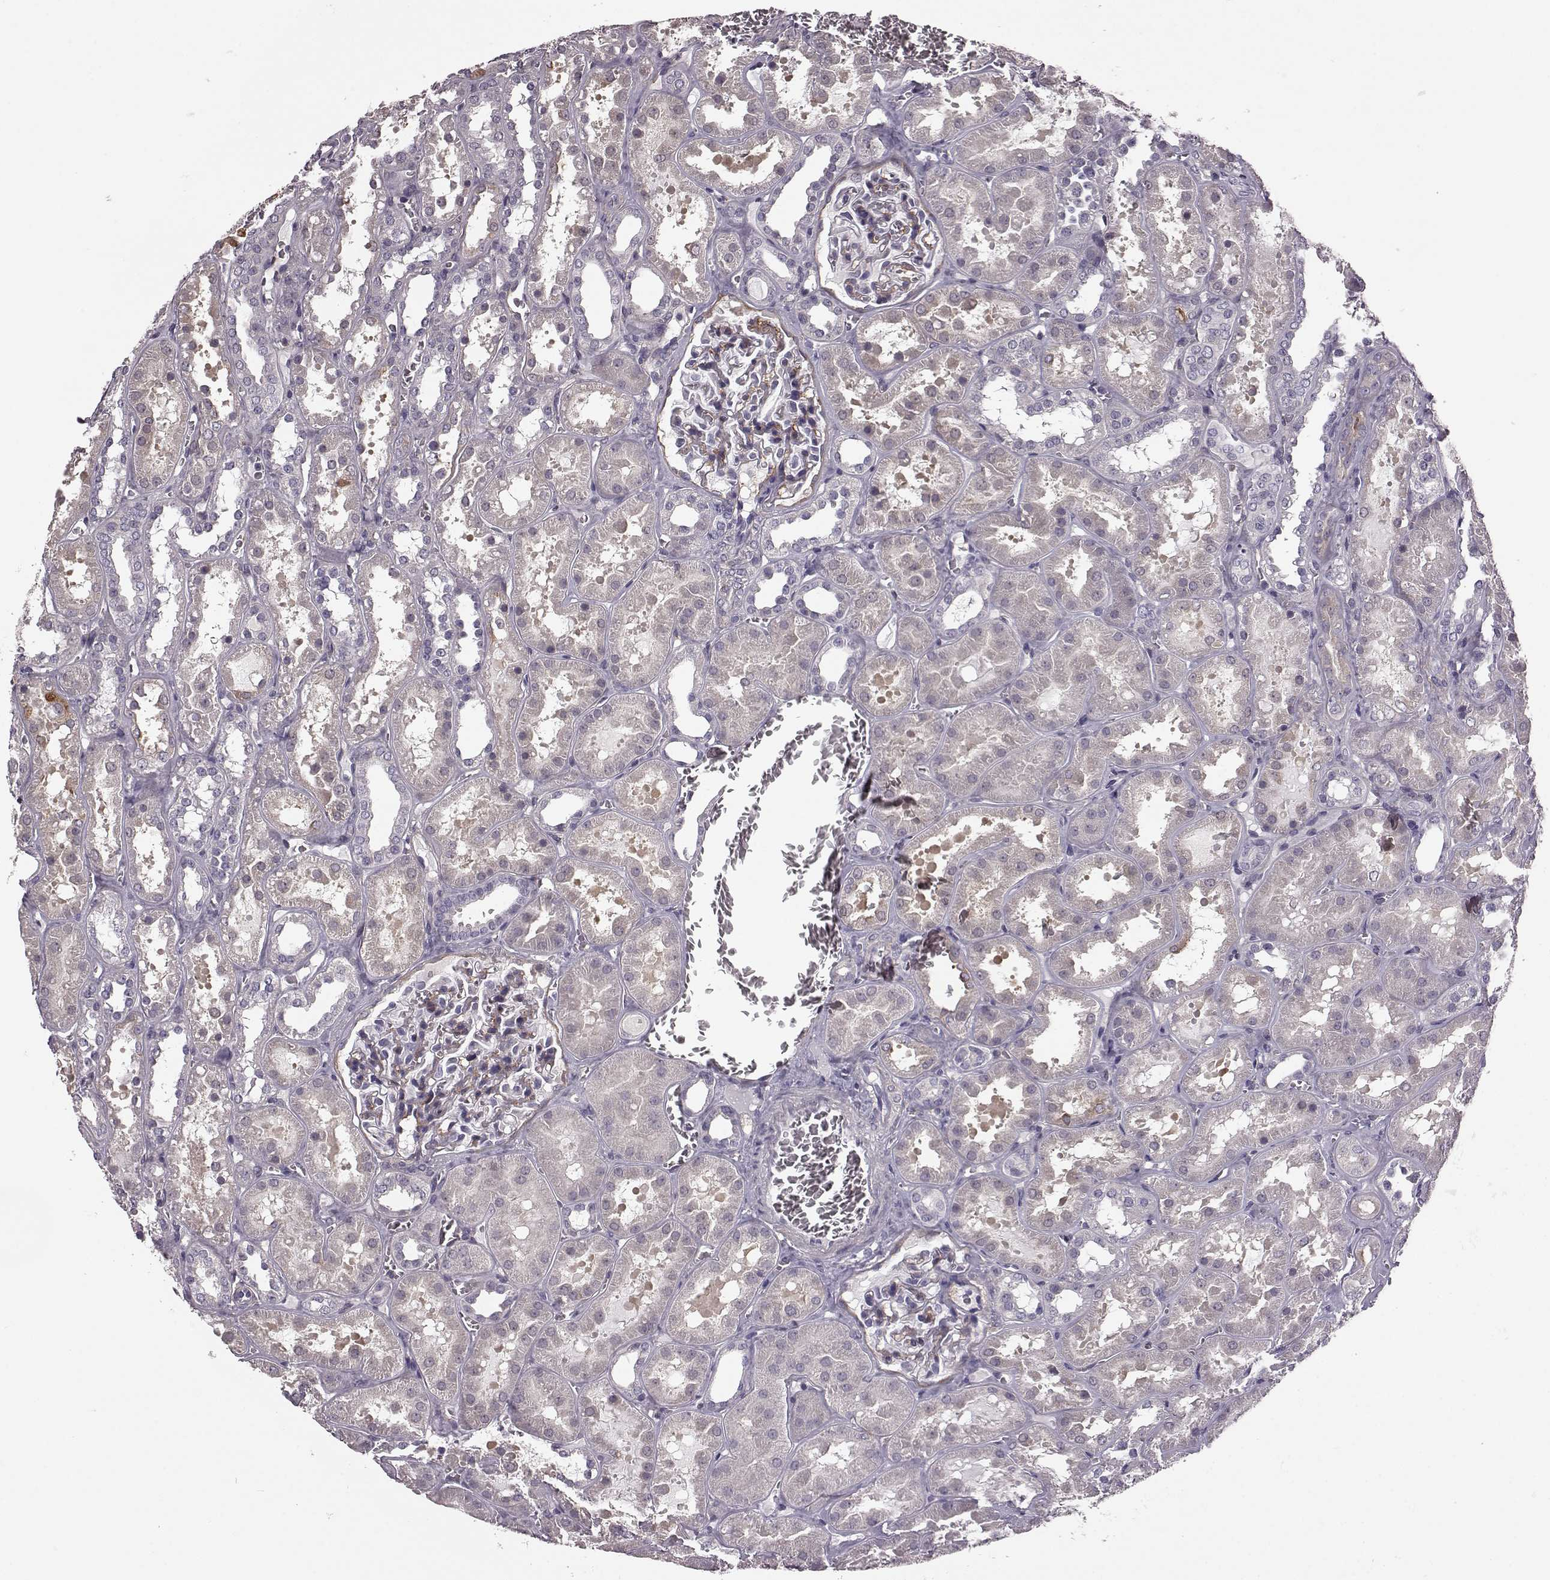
{"staining": {"intensity": "weak", "quantity": "<25%", "location": "cytoplasmic/membranous"}, "tissue": "kidney", "cell_type": "Cells in glomeruli", "image_type": "normal", "snomed": [{"axis": "morphology", "description": "Normal tissue, NOS"}, {"axis": "topography", "description": "Kidney"}], "caption": "A micrograph of kidney stained for a protein demonstrates no brown staining in cells in glomeruli. (Stains: DAB immunohistochemistry with hematoxylin counter stain, Microscopy: brightfield microscopy at high magnification).", "gene": "GRK1", "patient": {"sex": "female", "age": 41}}